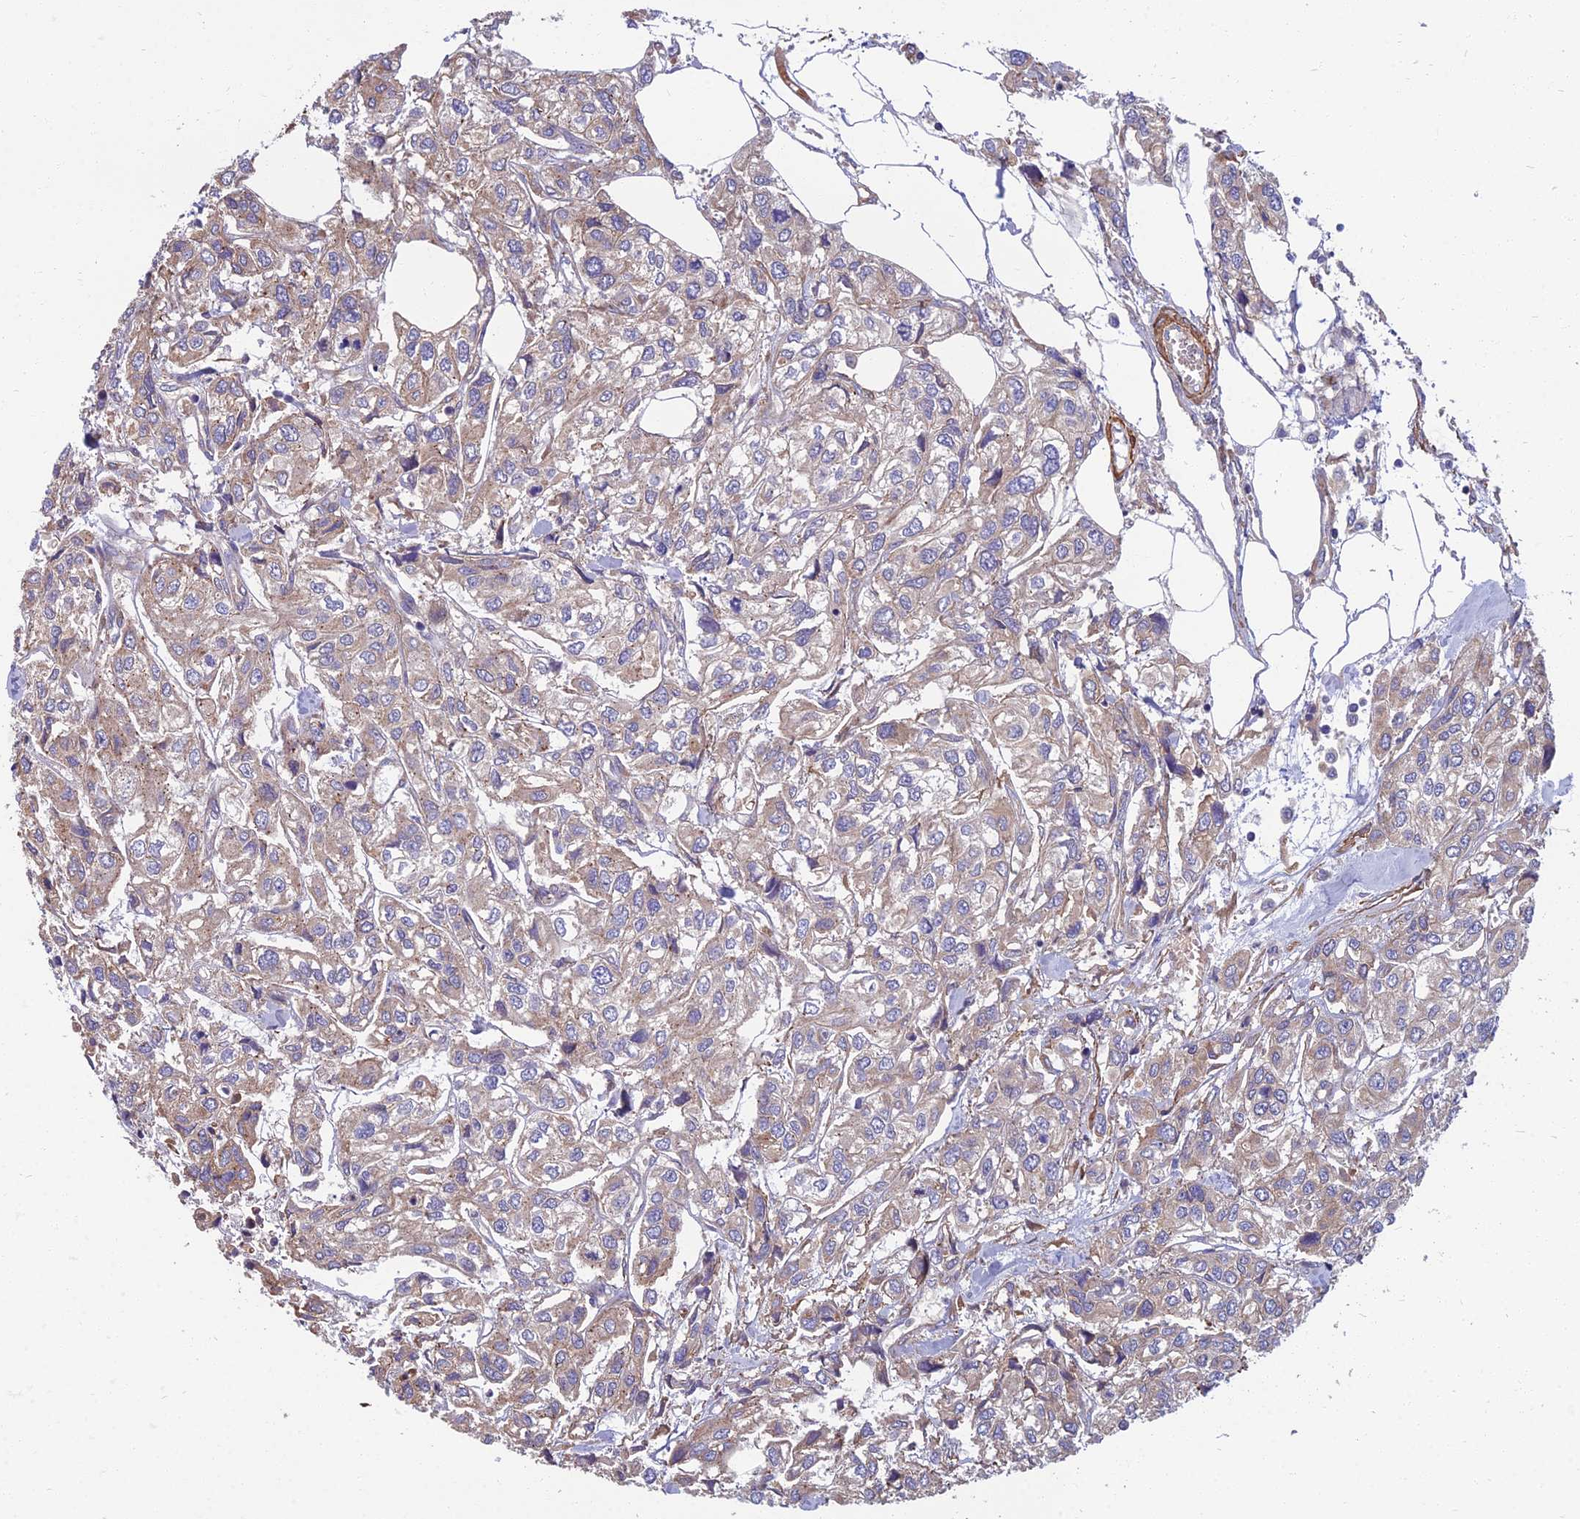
{"staining": {"intensity": "weak", "quantity": "<25%", "location": "cytoplasmic/membranous"}, "tissue": "urothelial cancer", "cell_type": "Tumor cells", "image_type": "cancer", "snomed": [{"axis": "morphology", "description": "Urothelial carcinoma, High grade"}, {"axis": "topography", "description": "Urinary bladder"}], "caption": "A high-resolution image shows IHC staining of urothelial cancer, which displays no significant positivity in tumor cells.", "gene": "WDR24", "patient": {"sex": "male", "age": 67}}